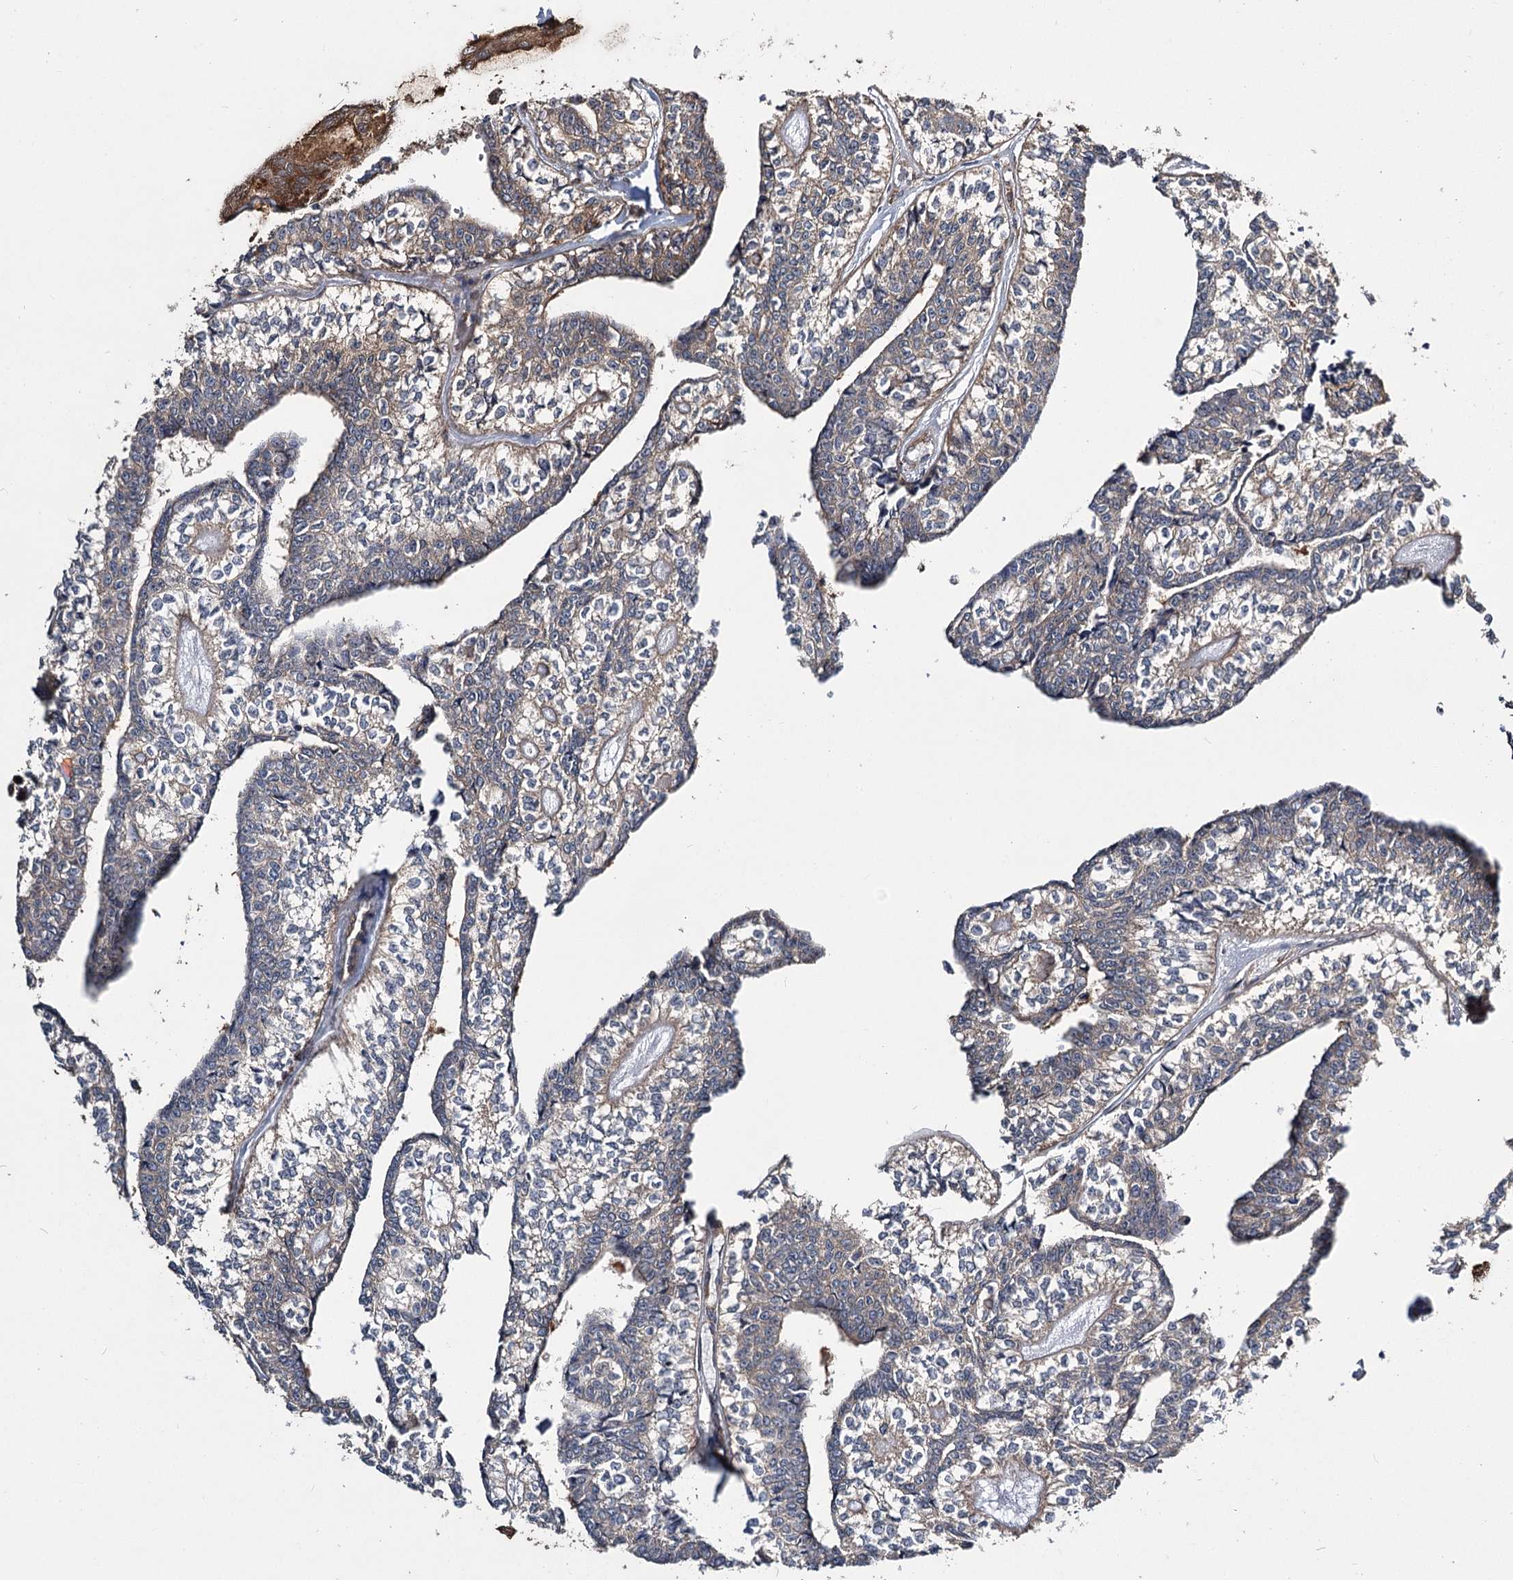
{"staining": {"intensity": "weak", "quantity": "<25%", "location": "cytoplasmic/membranous"}, "tissue": "head and neck cancer", "cell_type": "Tumor cells", "image_type": "cancer", "snomed": [{"axis": "morphology", "description": "Adenocarcinoma, NOS"}, {"axis": "topography", "description": "Head-Neck"}], "caption": "Human head and neck cancer stained for a protein using immunohistochemistry demonstrates no positivity in tumor cells.", "gene": "MYO1C", "patient": {"sex": "female", "age": 73}}